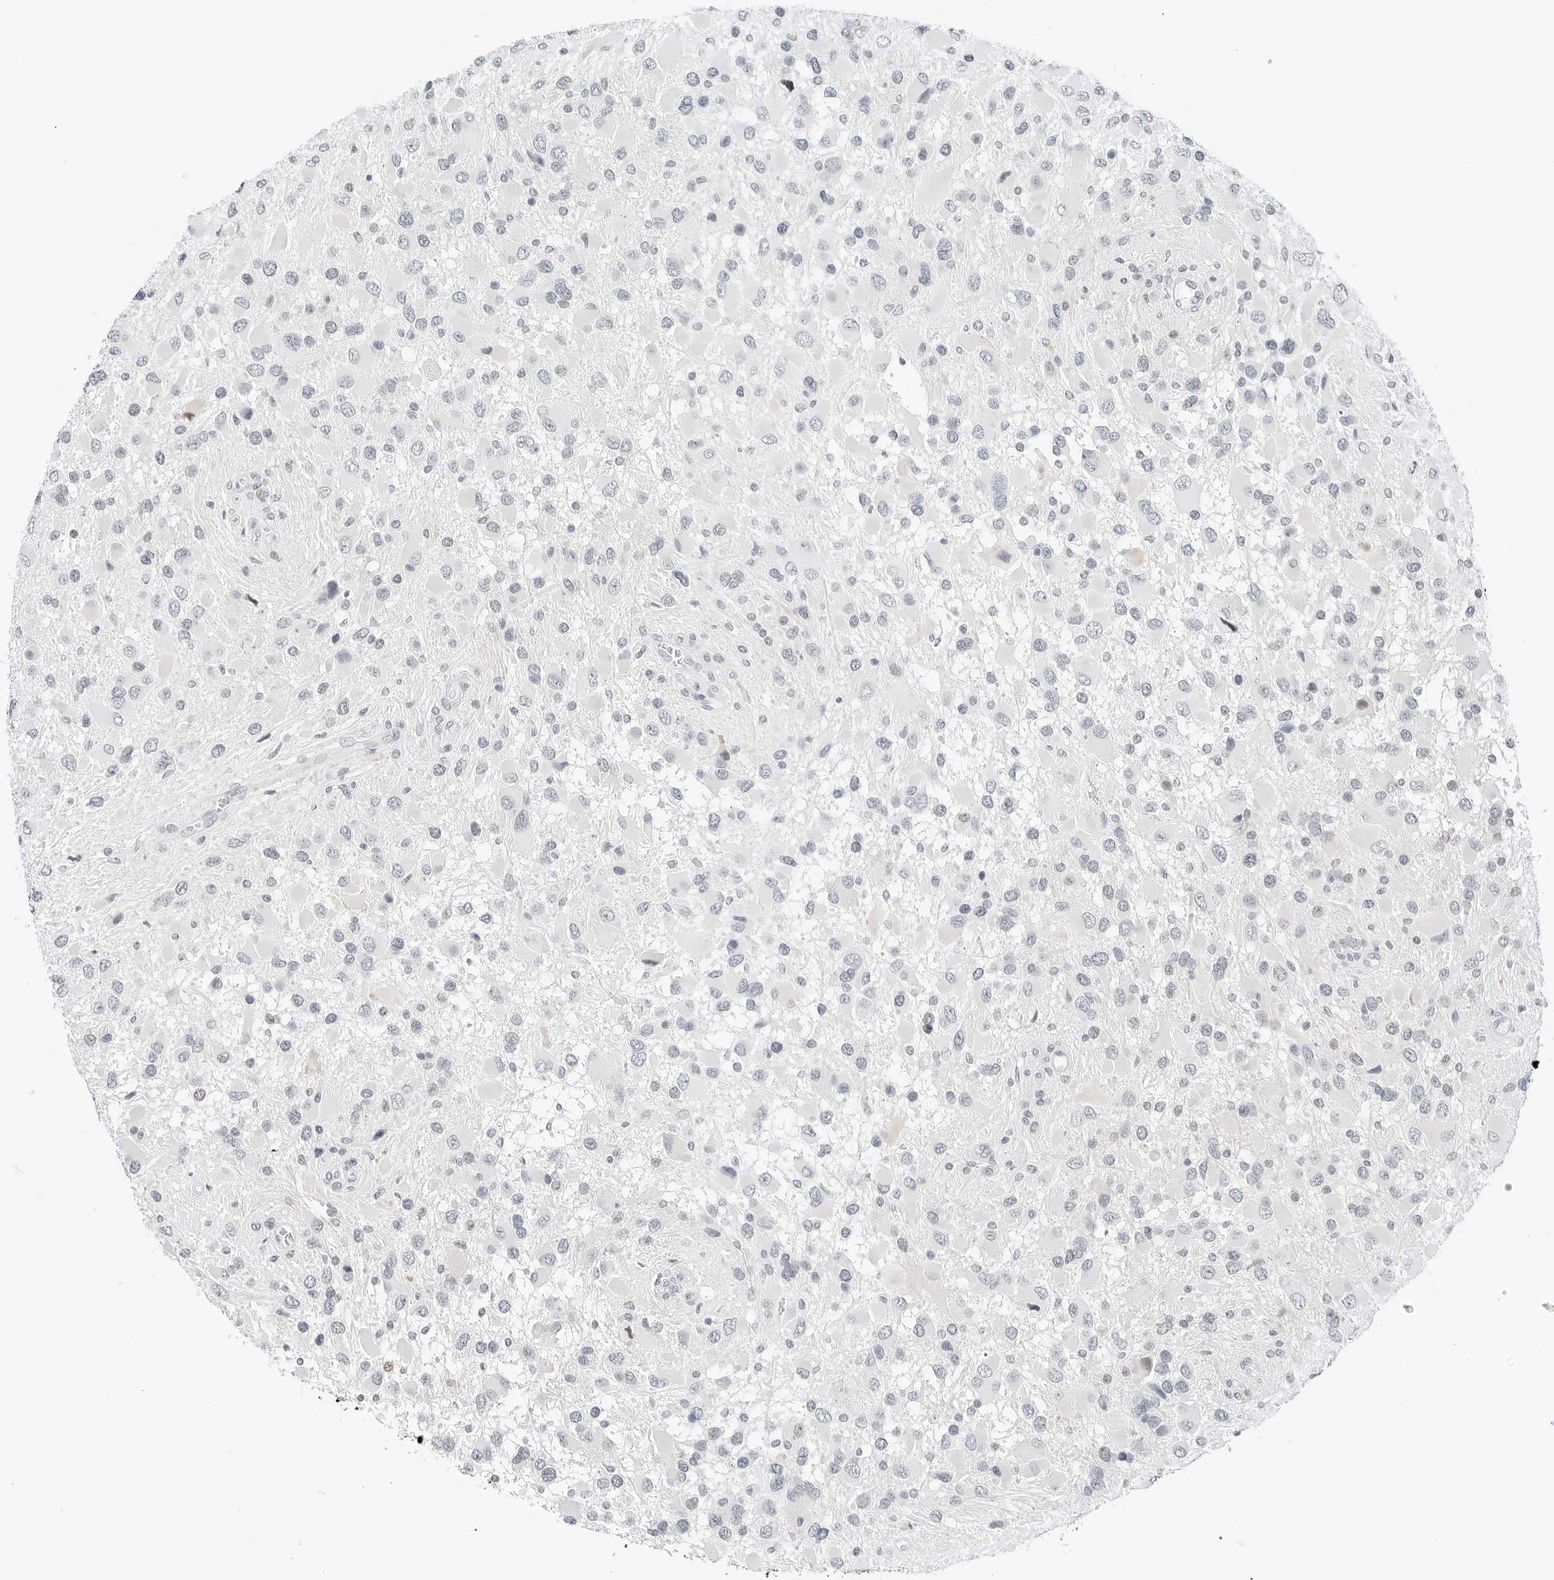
{"staining": {"intensity": "negative", "quantity": "none", "location": "none"}, "tissue": "glioma", "cell_type": "Tumor cells", "image_type": "cancer", "snomed": [{"axis": "morphology", "description": "Glioma, malignant, High grade"}, {"axis": "topography", "description": "Brain"}], "caption": "This is a micrograph of immunohistochemistry (IHC) staining of high-grade glioma (malignant), which shows no positivity in tumor cells.", "gene": "NTMT2", "patient": {"sex": "male", "age": 53}}